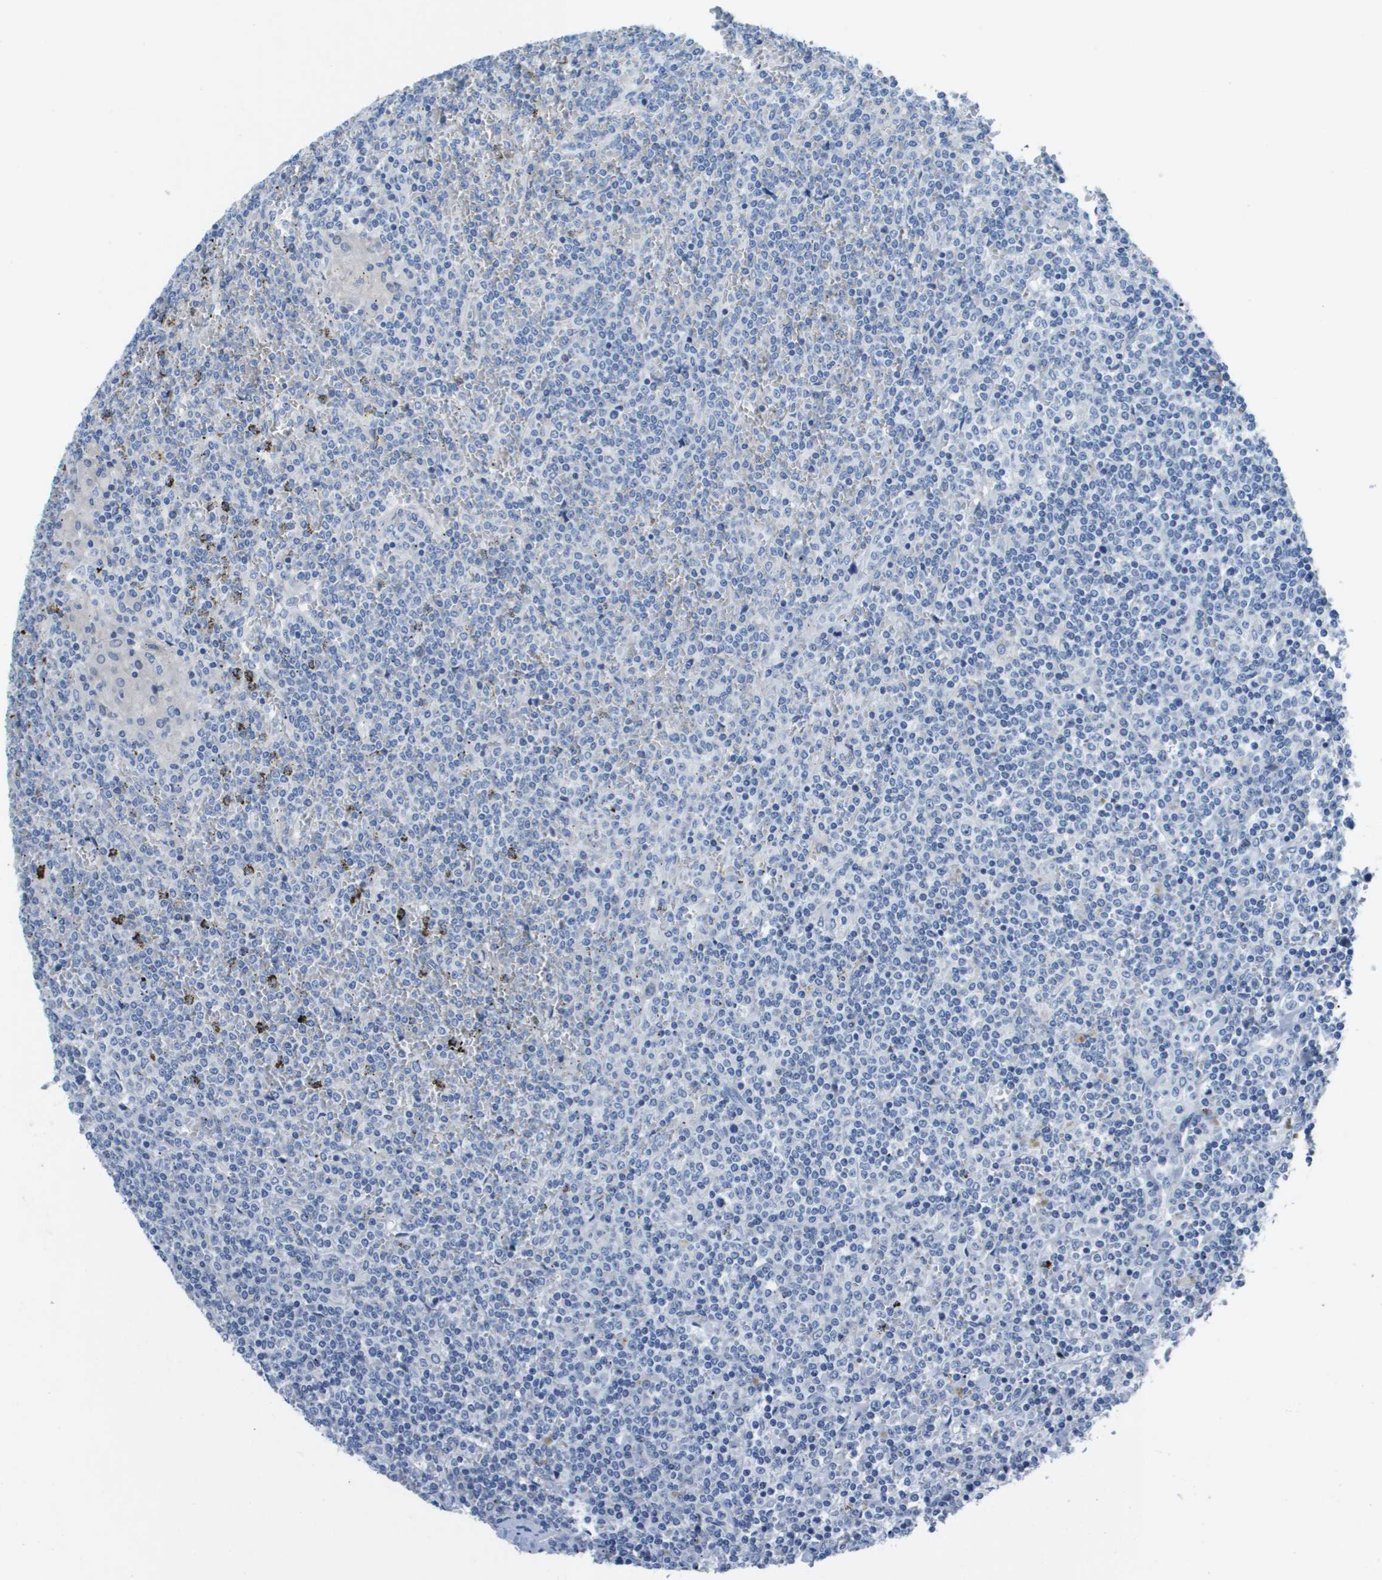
{"staining": {"intensity": "negative", "quantity": "none", "location": "none"}, "tissue": "lymphoma", "cell_type": "Tumor cells", "image_type": "cancer", "snomed": [{"axis": "morphology", "description": "Malignant lymphoma, non-Hodgkin's type, Low grade"}, {"axis": "topography", "description": "Spleen"}], "caption": "Tumor cells show no significant positivity in low-grade malignant lymphoma, non-Hodgkin's type.", "gene": "NCS1", "patient": {"sex": "female", "age": 19}}